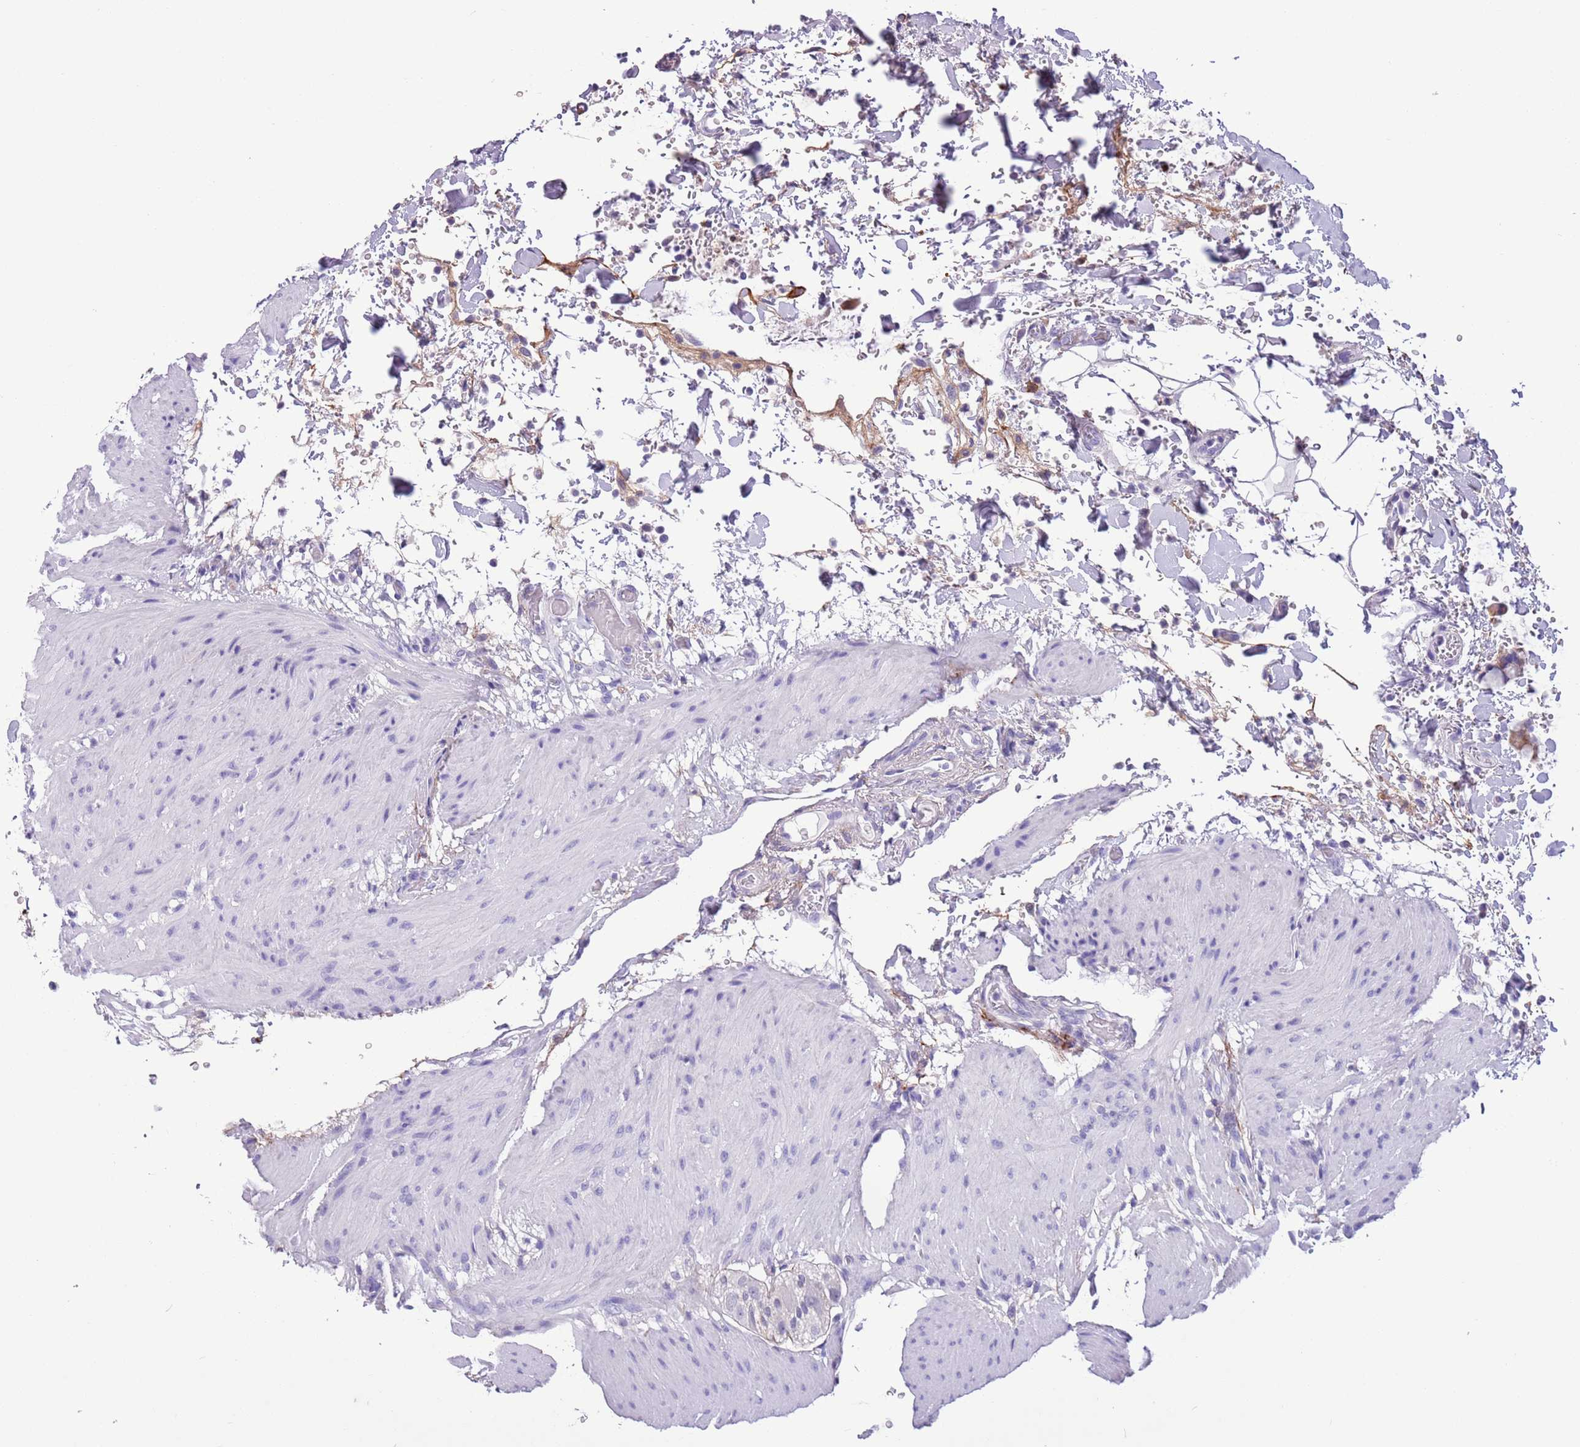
{"staining": {"intensity": "negative", "quantity": "none", "location": "none"}, "tissue": "colon", "cell_type": "Endothelial cells", "image_type": "normal", "snomed": [{"axis": "morphology", "description": "Normal tissue, NOS"}, {"axis": "topography", "description": "Colon"}], "caption": "Colon stained for a protein using immunohistochemistry (IHC) displays no staining endothelial cells.", "gene": "PFKFB2", "patient": {"sex": "male", "age": 75}}